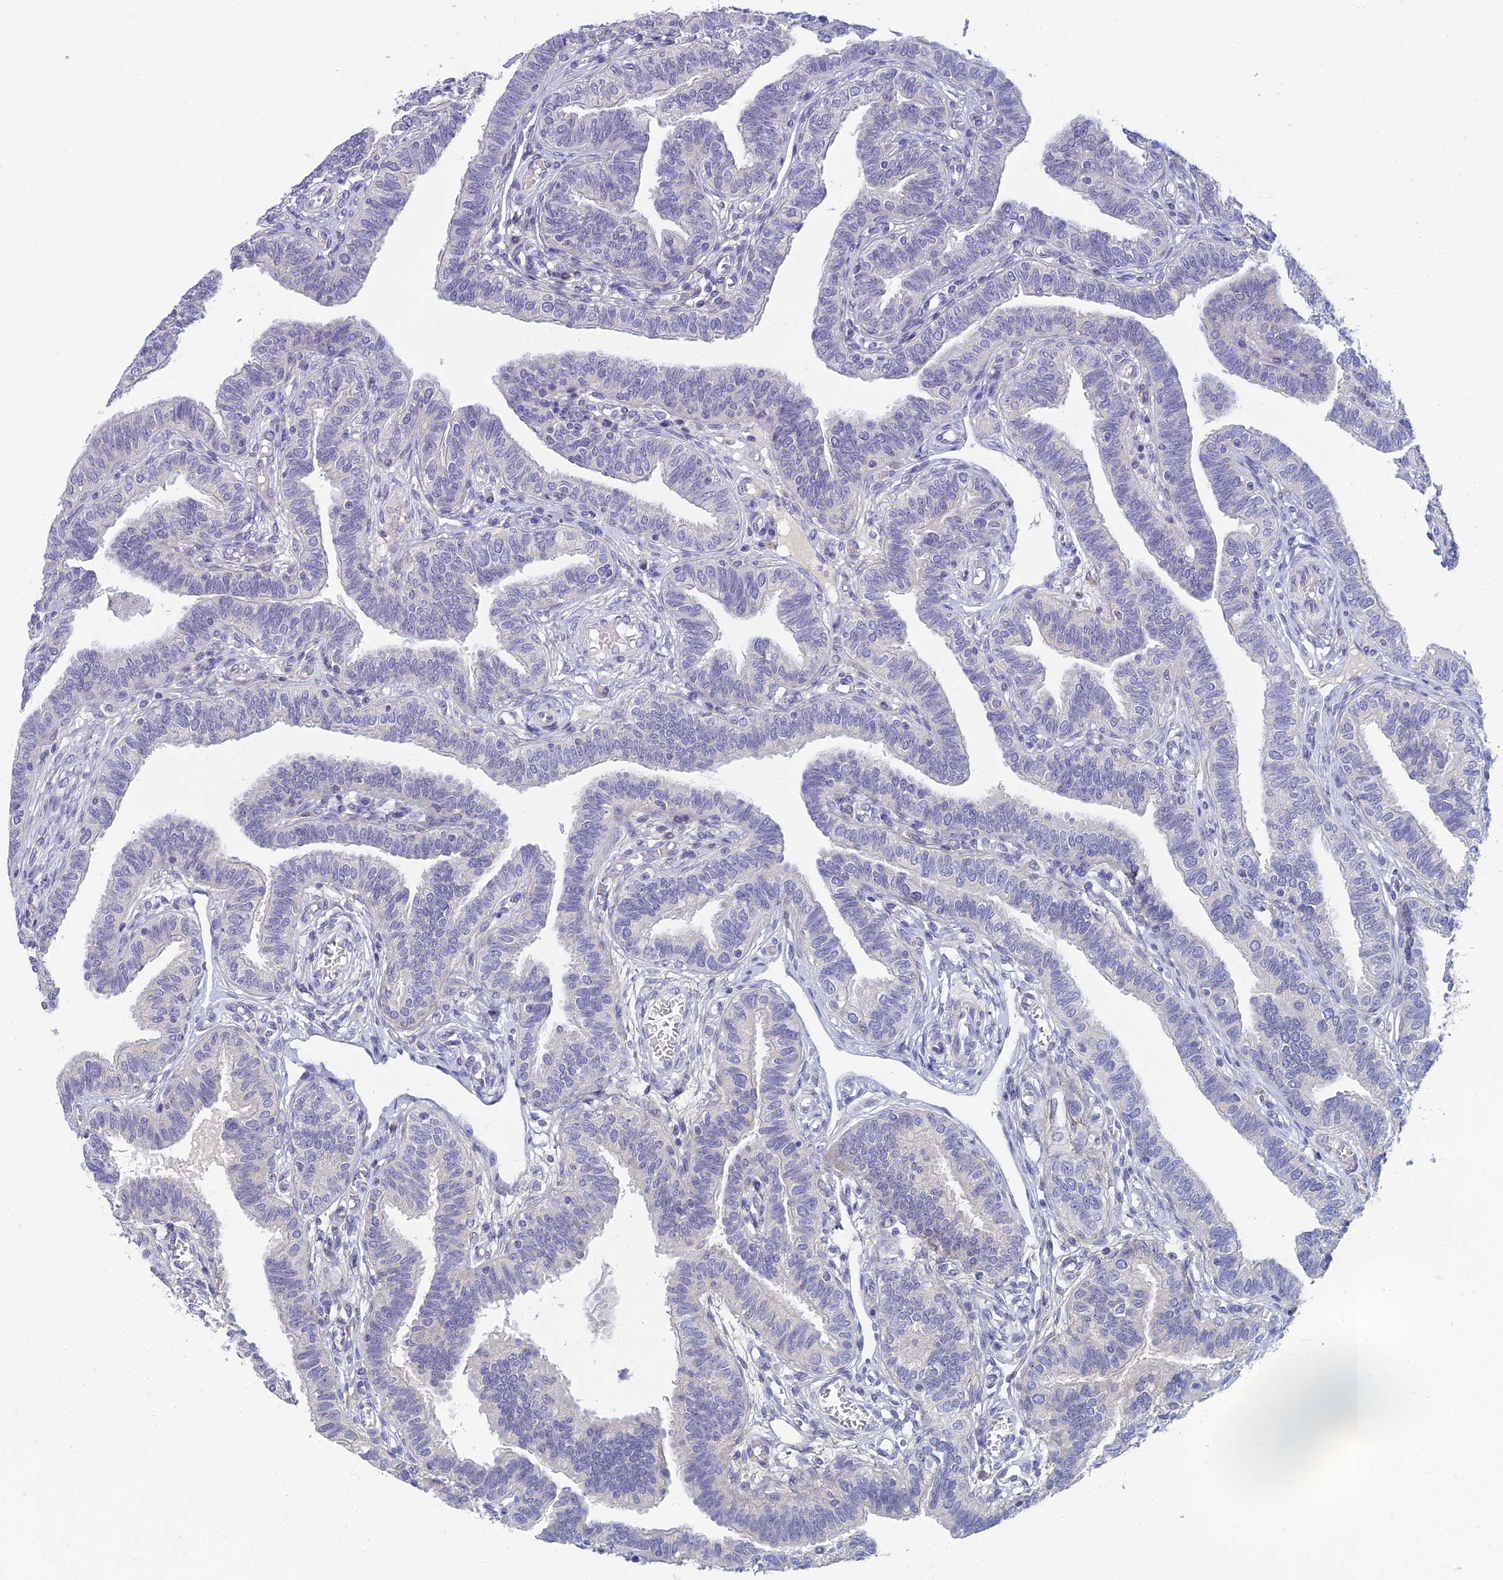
{"staining": {"intensity": "negative", "quantity": "none", "location": "none"}, "tissue": "fallopian tube", "cell_type": "Glandular cells", "image_type": "normal", "snomed": [{"axis": "morphology", "description": "Normal tissue, NOS"}, {"axis": "topography", "description": "Fallopian tube"}], "caption": "The IHC photomicrograph has no significant expression in glandular cells of fallopian tube. (DAB (3,3'-diaminobenzidine) immunohistochemistry (IHC) with hematoxylin counter stain).", "gene": "SLC25A41", "patient": {"sex": "female", "age": 39}}